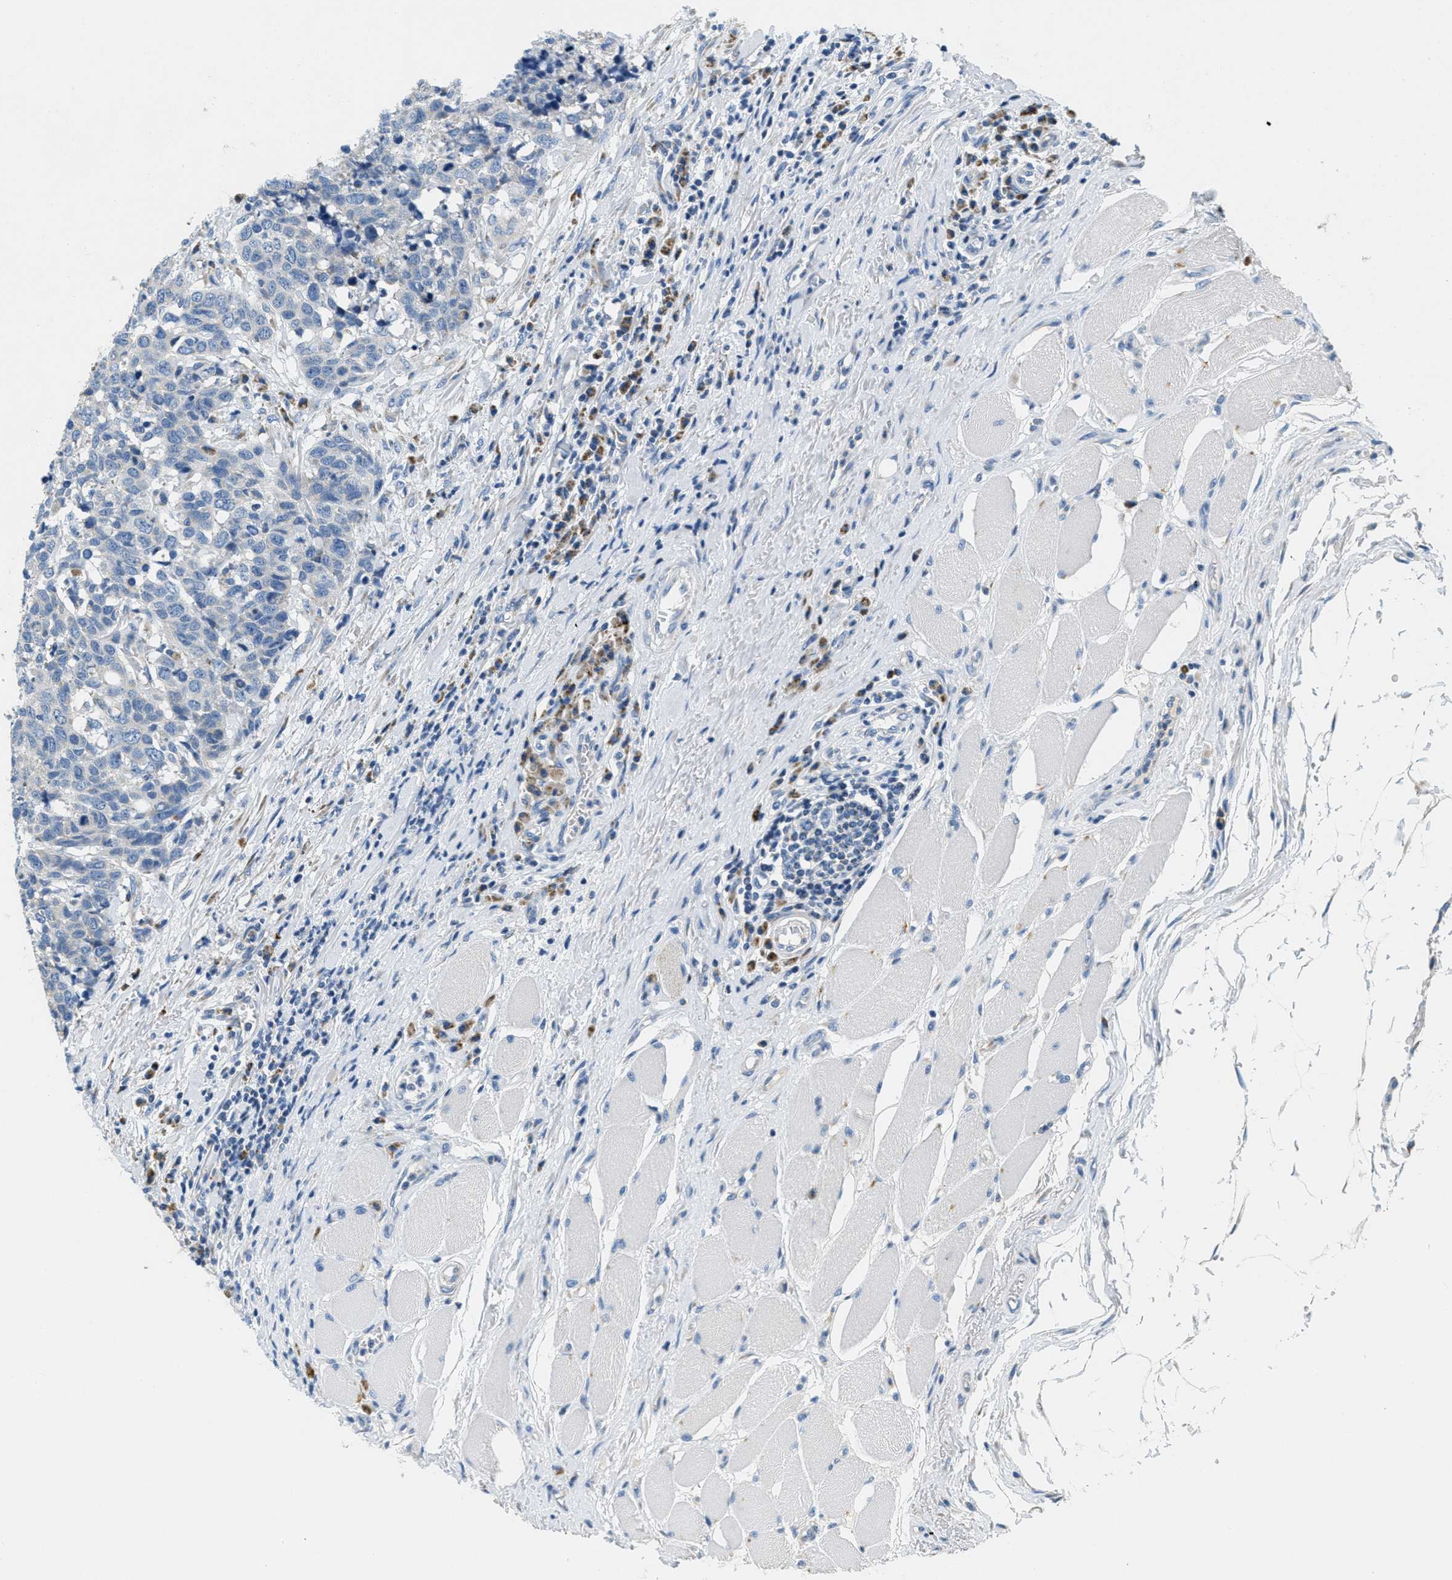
{"staining": {"intensity": "negative", "quantity": "none", "location": "none"}, "tissue": "head and neck cancer", "cell_type": "Tumor cells", "image_type": "cancer", "snomed": [{"axis": "morphology", "description": "Squamous cell carcinoma, NOS"}, {"axis": "topography", "description": "Head-Neck"}], "caption": "This is an immunohistochemistry image of head and neck cancer (squamous cell carcinoma). There is no expression in tumor cells.", "gene": "CA4", "patient": {"sex": "male", "age": 66}}